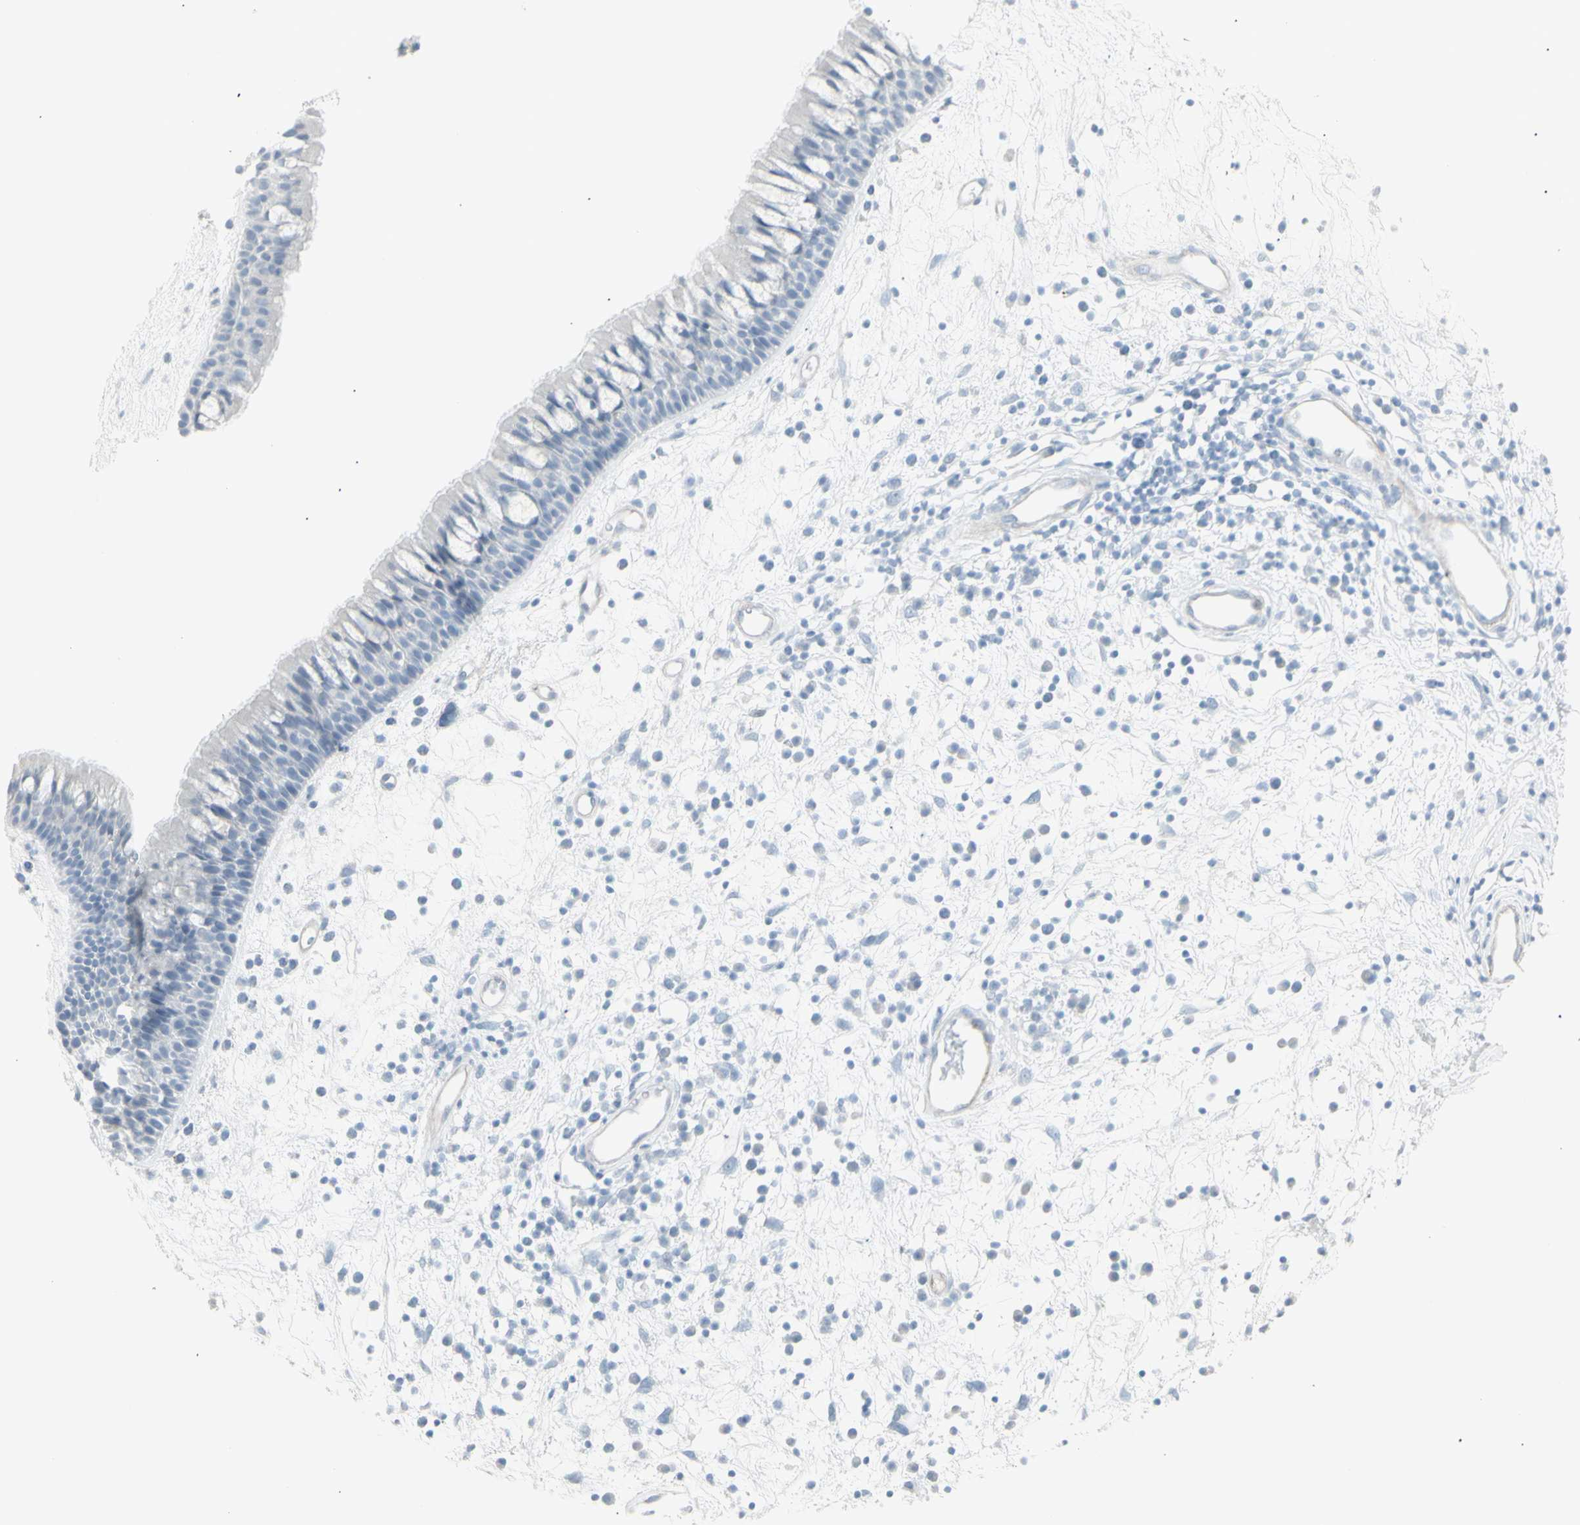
{"staining": {"intensity": "negative", "quantity": "none", "location": "none"}, "tissue": "nasopharynx", "cell_type": "Respiratory epithelial cells", "image_type": "normal", "snomed": [{"axis": "morphology", "description": "Normal tissue, NOS"}, {"axis": "morphology", "description": "Inflammation, NOS"}, {"axis": "topography", "description": "Nasopharynx"}], "caption": "This histopathology image is of benign nasopharynx stained with immunohistochemistry to label a protein in brown with the nuclei are counter-stained blue. There is no positivity in respiratory epithelial cells.", "gene": "YBX2", "patient": {"sex": "male", "age": 48}}